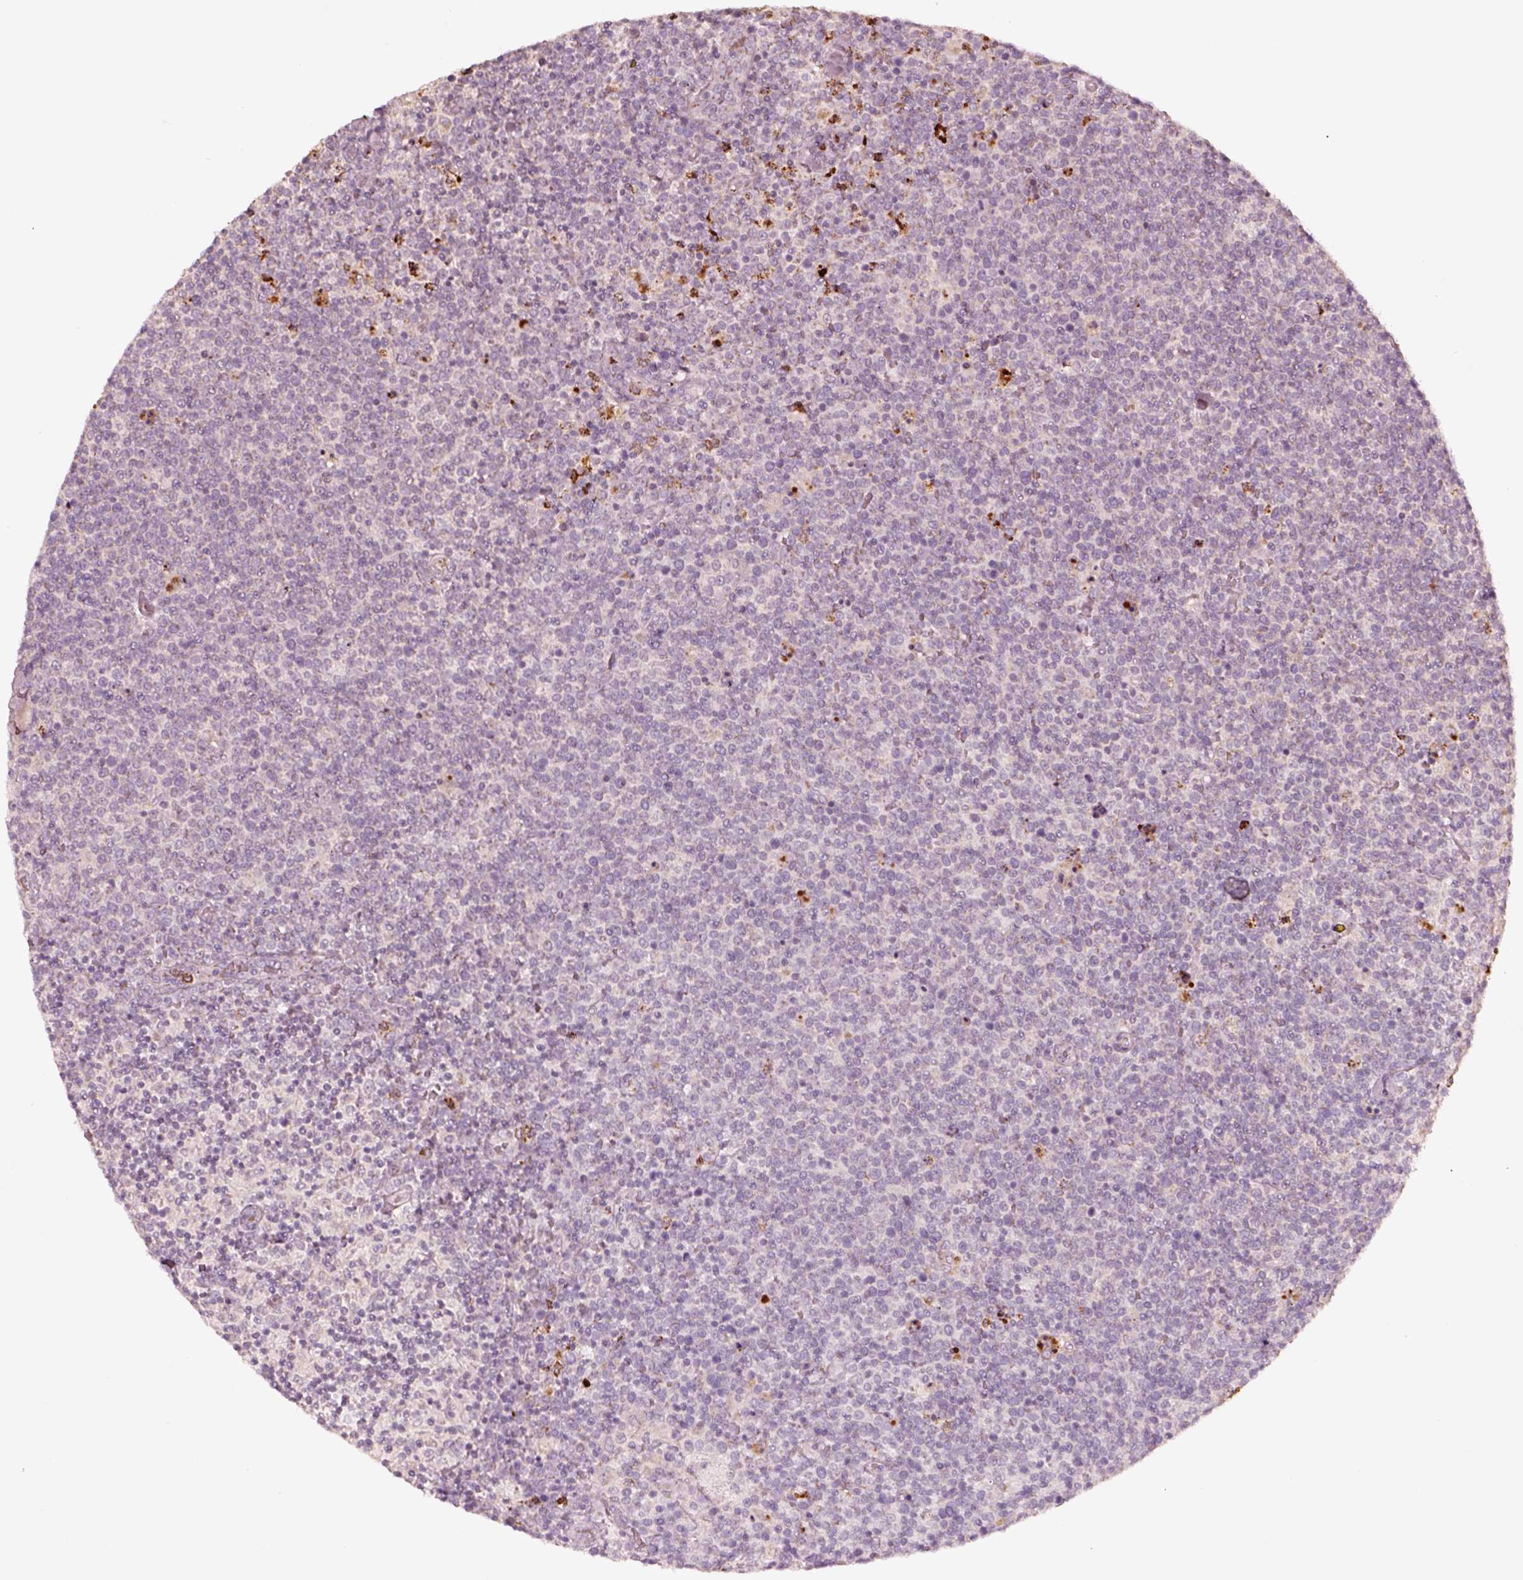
{"staining": {"intensity": "negative", "quantity": "none", "location": "none"}, "tissue": "lymphoma", "cell_type": "Tumor cells", "image_type": "cancer", "snomed": [{"axis": "morphology", "description": "Malignant lymphoma, non-Hodgkin's type, High grade"}, {"axis": "topography", "description": "Lymph node"}], "caption": "This is an immunohistochemistry image of high-grade malignant lymphoma, non-Hodgkin's type. There is no staining in tumor cells.", "gene": "ABCA7", "patient": {"sex": "male", "age": 61}}